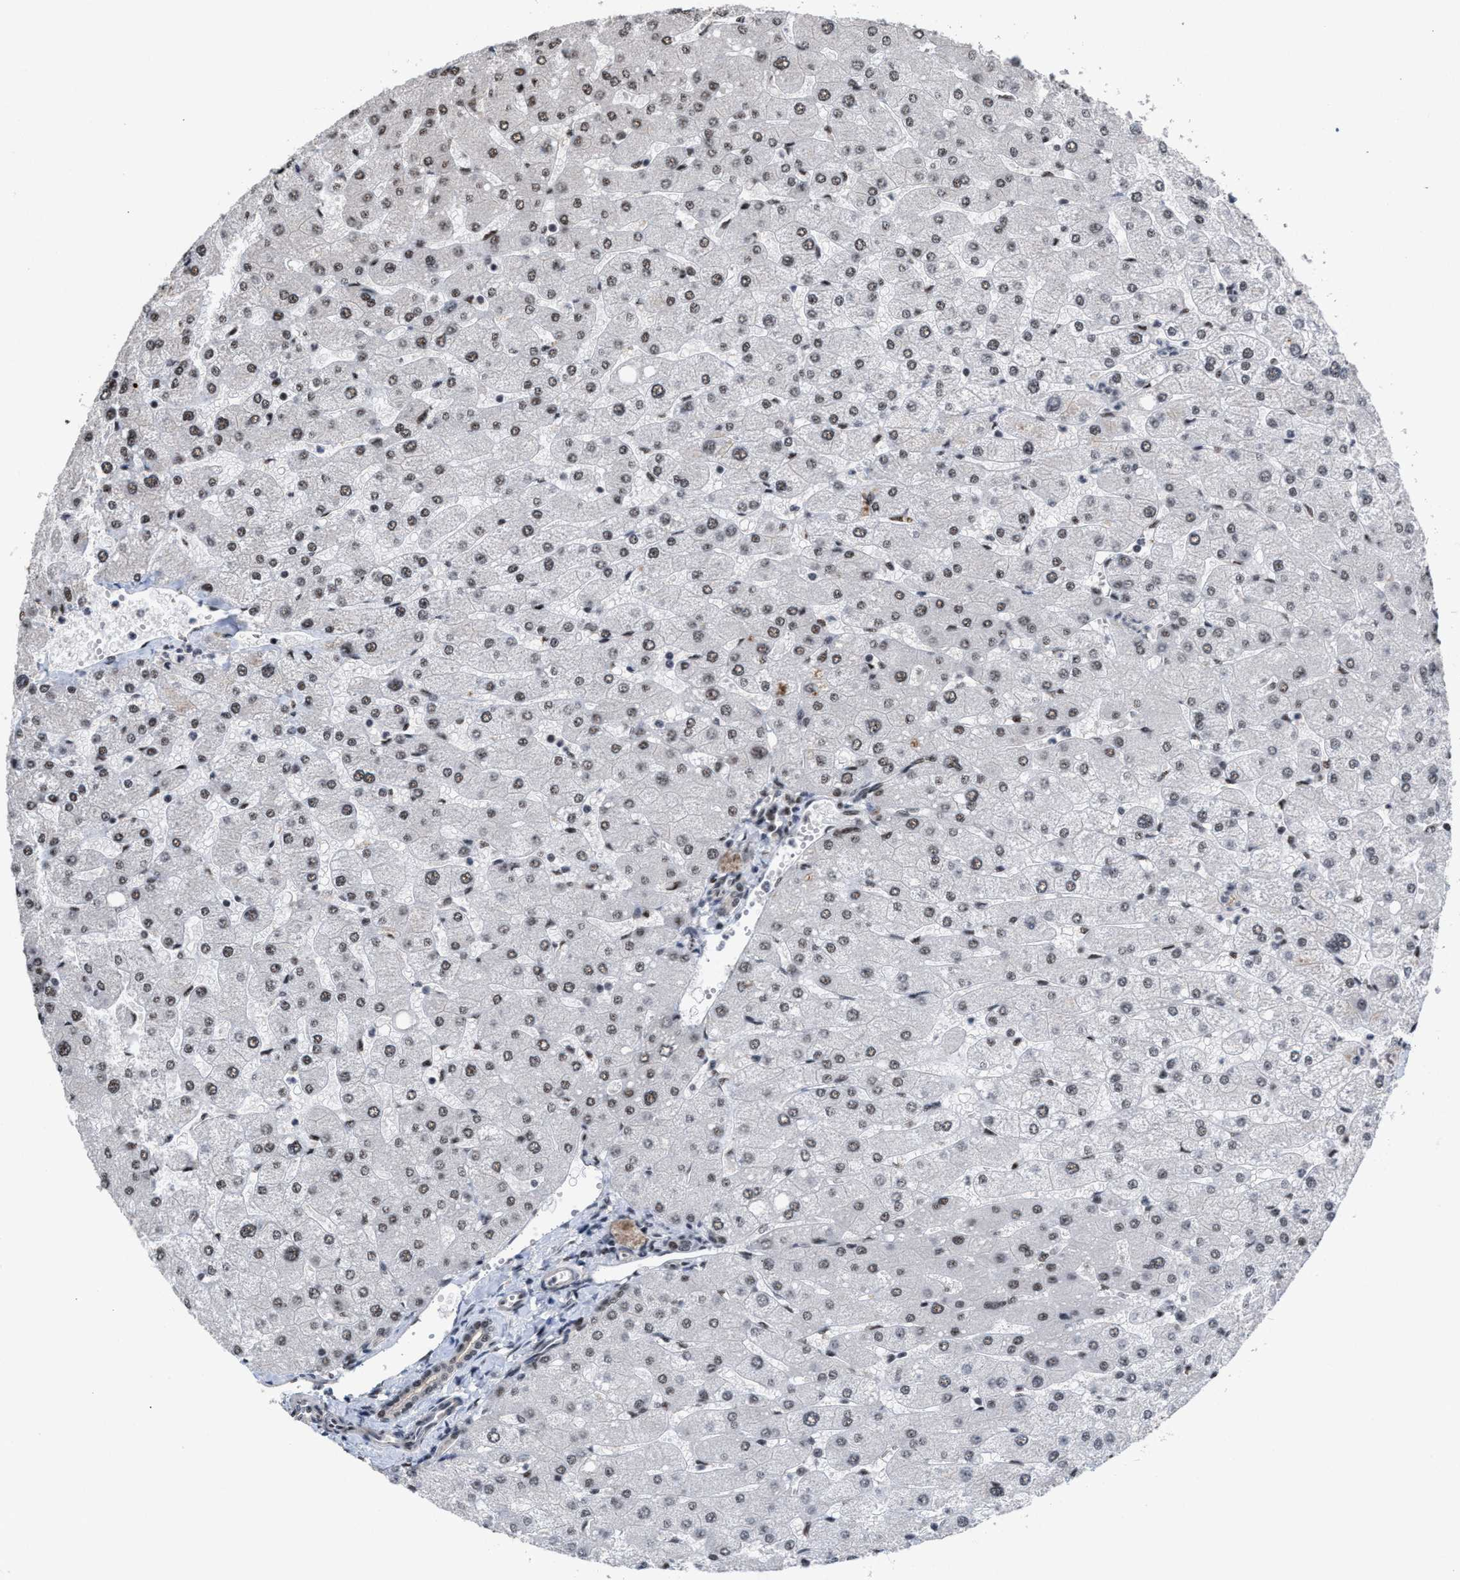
{"staining": {"intensity": "moderate", "quantity": ">75%", "location": "nuclear"}, "tissue": "liver", "cell_type": "Cholangiocytes", "image_type": "normal", "snomed": [{"axis": "morphology", "description": "Normal tissue, NOS"}, {"axis": "topography", "description": "Liver"}], "caption": "High-magnification brightfield microscopy of benign liver stained with DAB (brown) and counterstained with hematoxylin (blue). cholangiocytes exhibit moderate nuclear expression is appreciated in about>75% of cells. (DAB IHC with brightfield microscopy, high magnification).", "gene": "EIF4A3", "patient": {"sex": "male", "age": 55}}